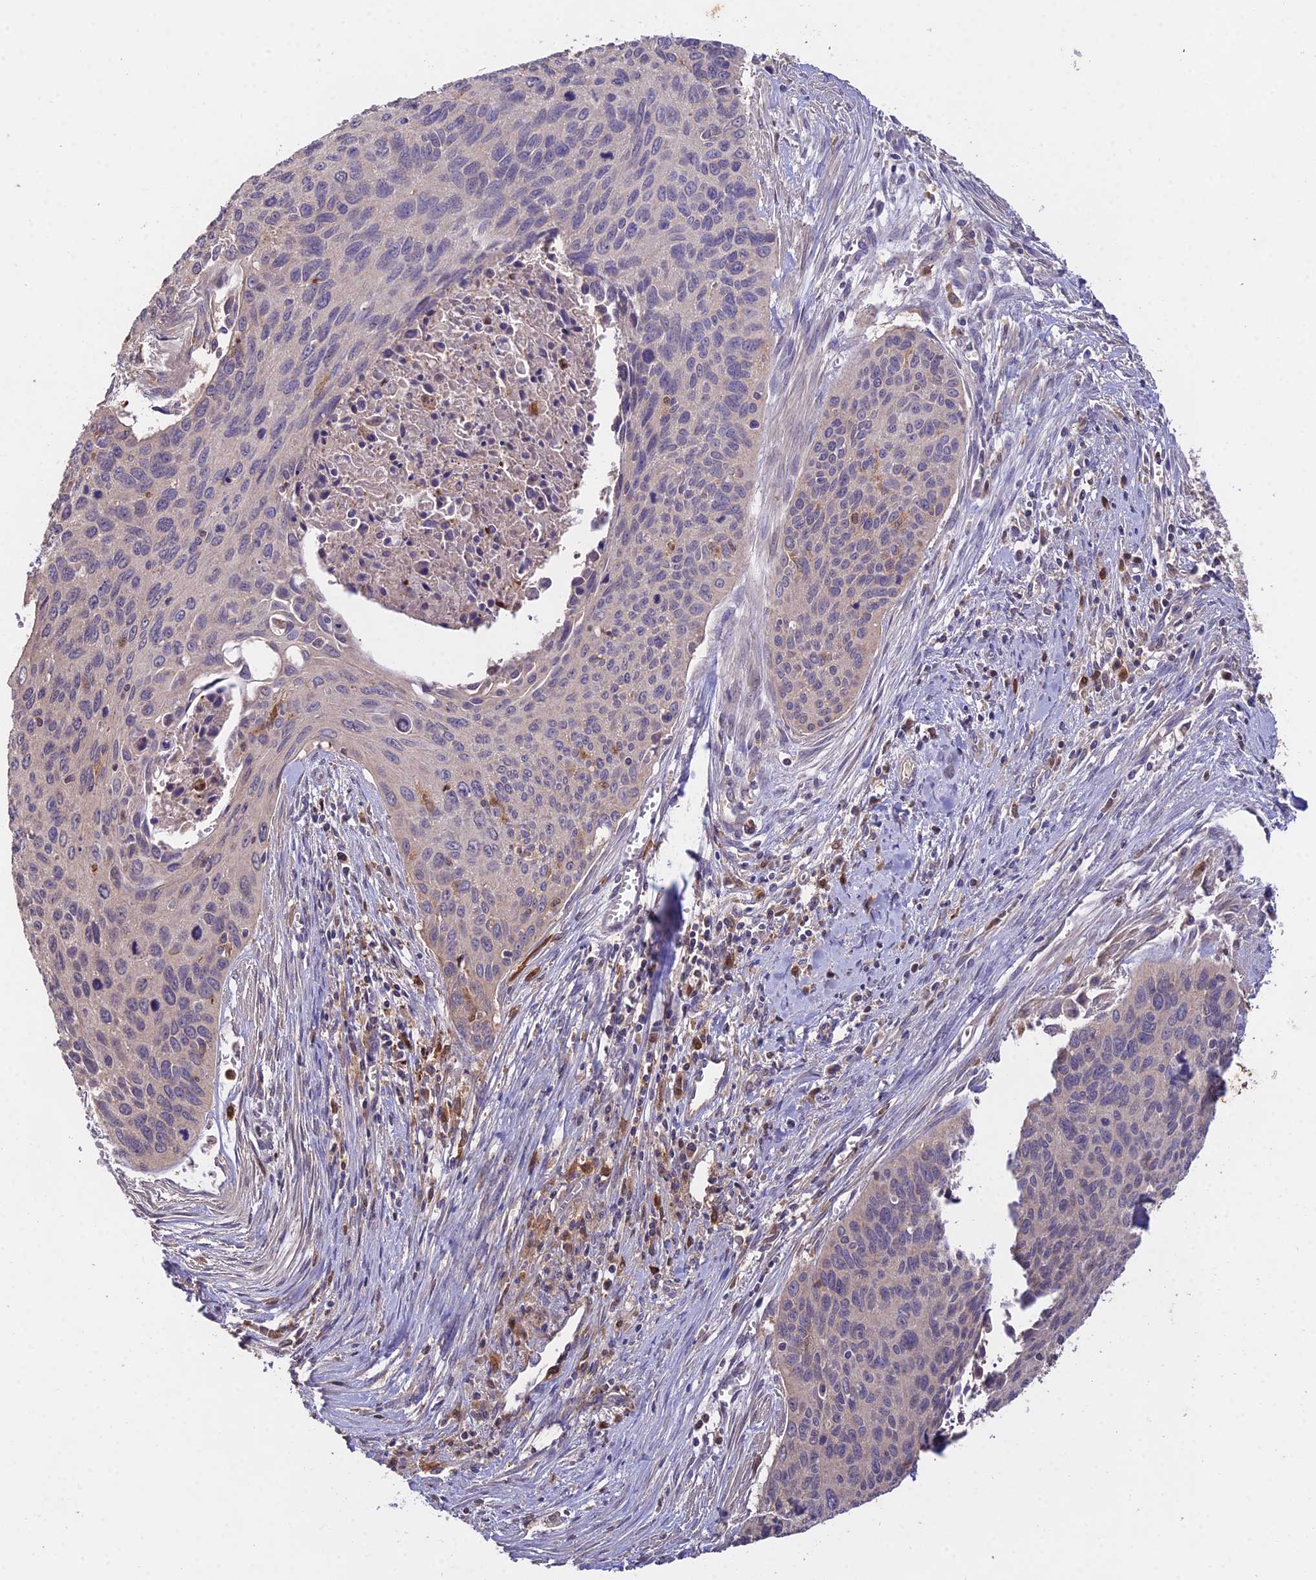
{"staining": {"intensity": "negative", "quantity": "none", "location": "none"}, "tissue": "cervical cancer", "cell_type": "Tumor cells", "image_type": "cancer", "snomed": [{"axis": "morphology", "description": "Squamous cell carcinoma, NOS"}, {"axis": "topography", "description": "Cervix"}], "caption": "Immunohistochemical staining of cervical squamous cell carcinoma shows no significant staining in tumor cells. The staining is performed using DAB (3,3'-diaminobenzidine) brown chromogen with nuclei counter-stained in using hematoxylin.", "gene": "FBP1", "patient": {"sex": "female", "age": 55}}